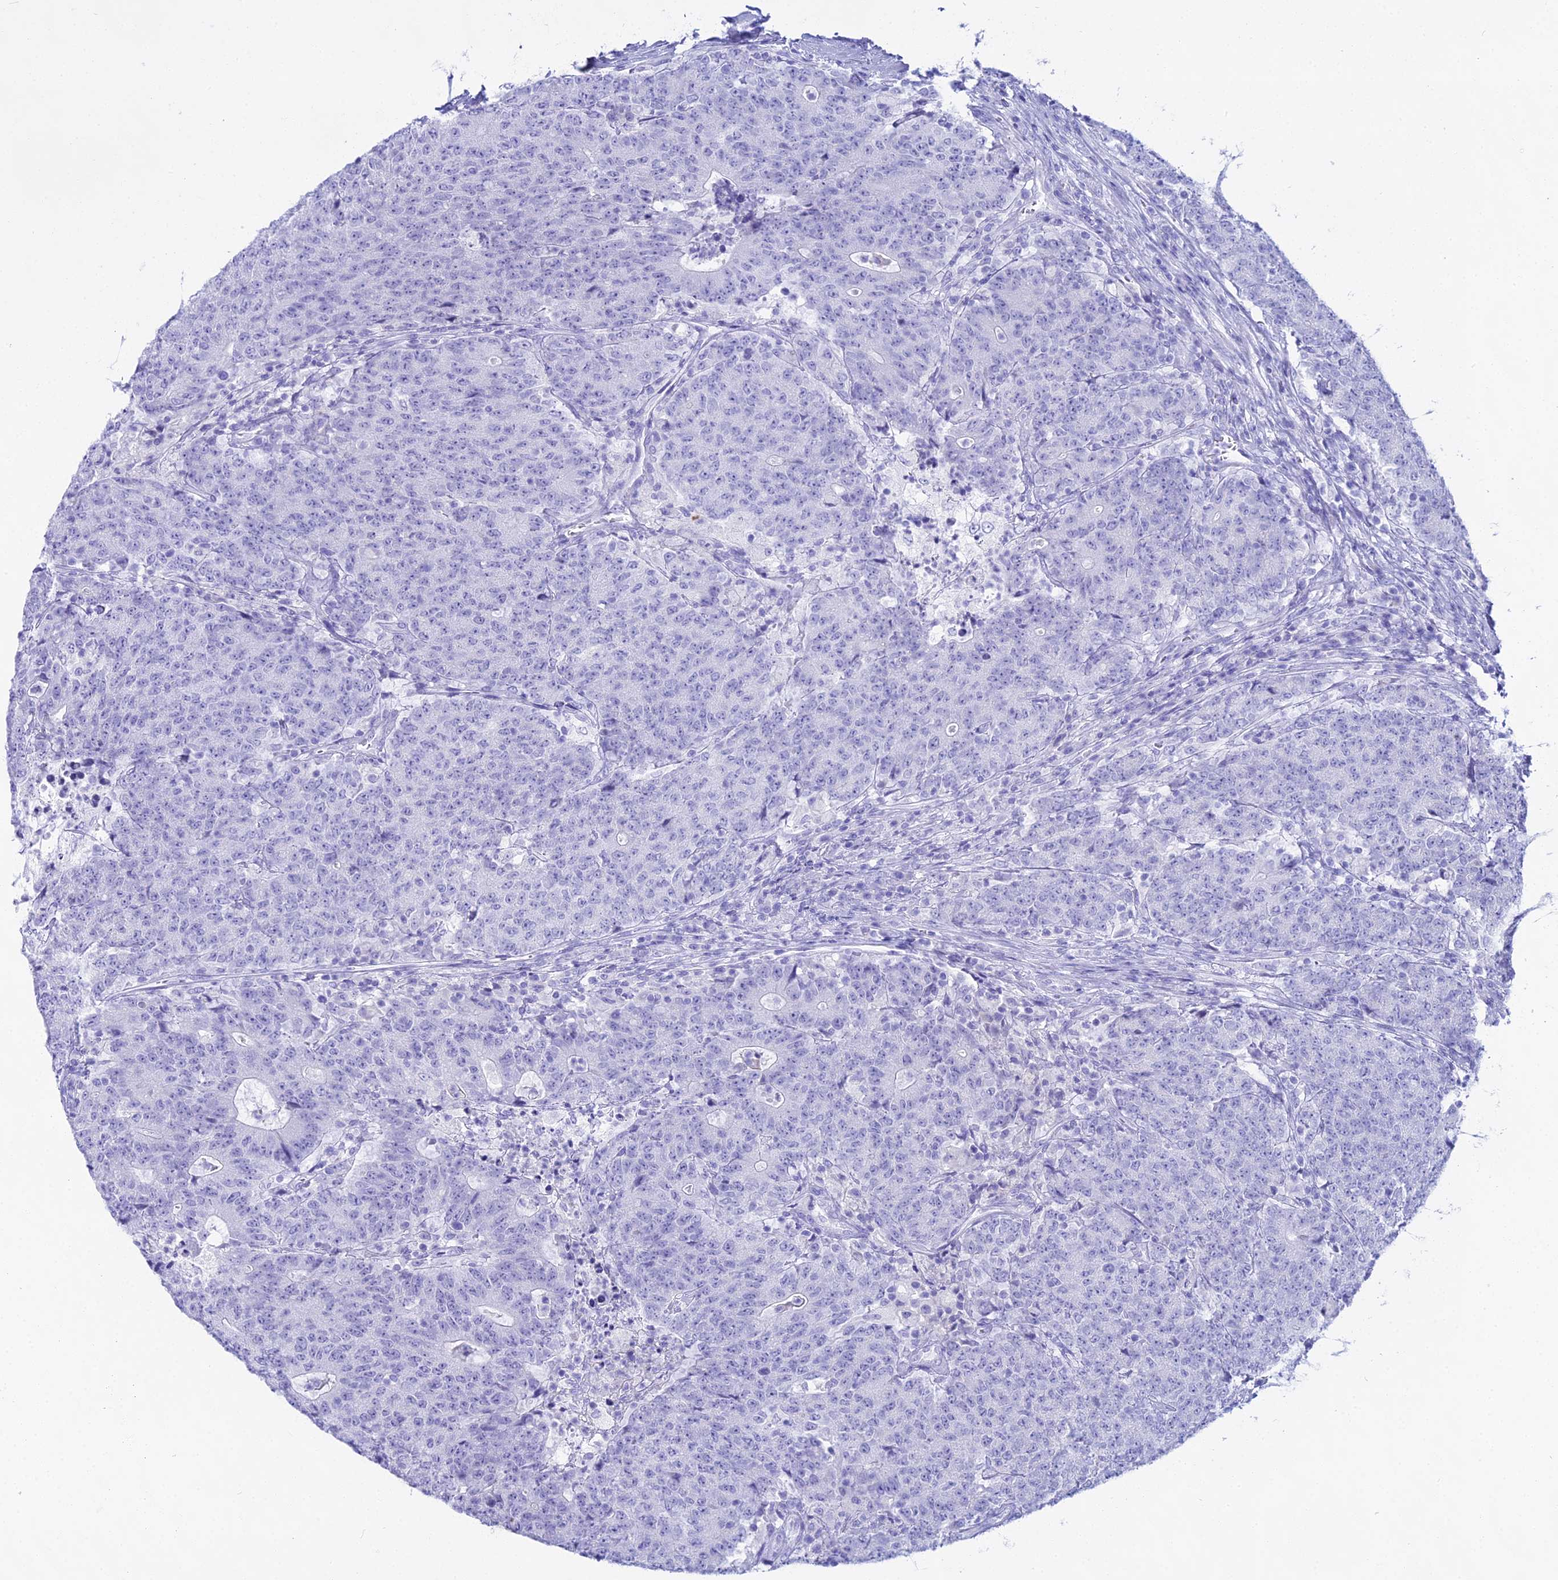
{"staining": {"intensity": "negative", "quantity": "none", "location": "none"}, "tissue": "colorectal cancer", "cell_type": "Tumor cells", "image_type": "cancer", "snomed": [{"axis": "morphology", "description": "Adenocarcinoma, NOS"}, {"axis": "topography", "description": "Colon"}], "caption": "Immunohistochemical staining of adenocarcinoma (colorectal) reveals no significant positivity in tumor cells.", "gene": "CGB2", "patient": {"sex": "female", "age": 75}}